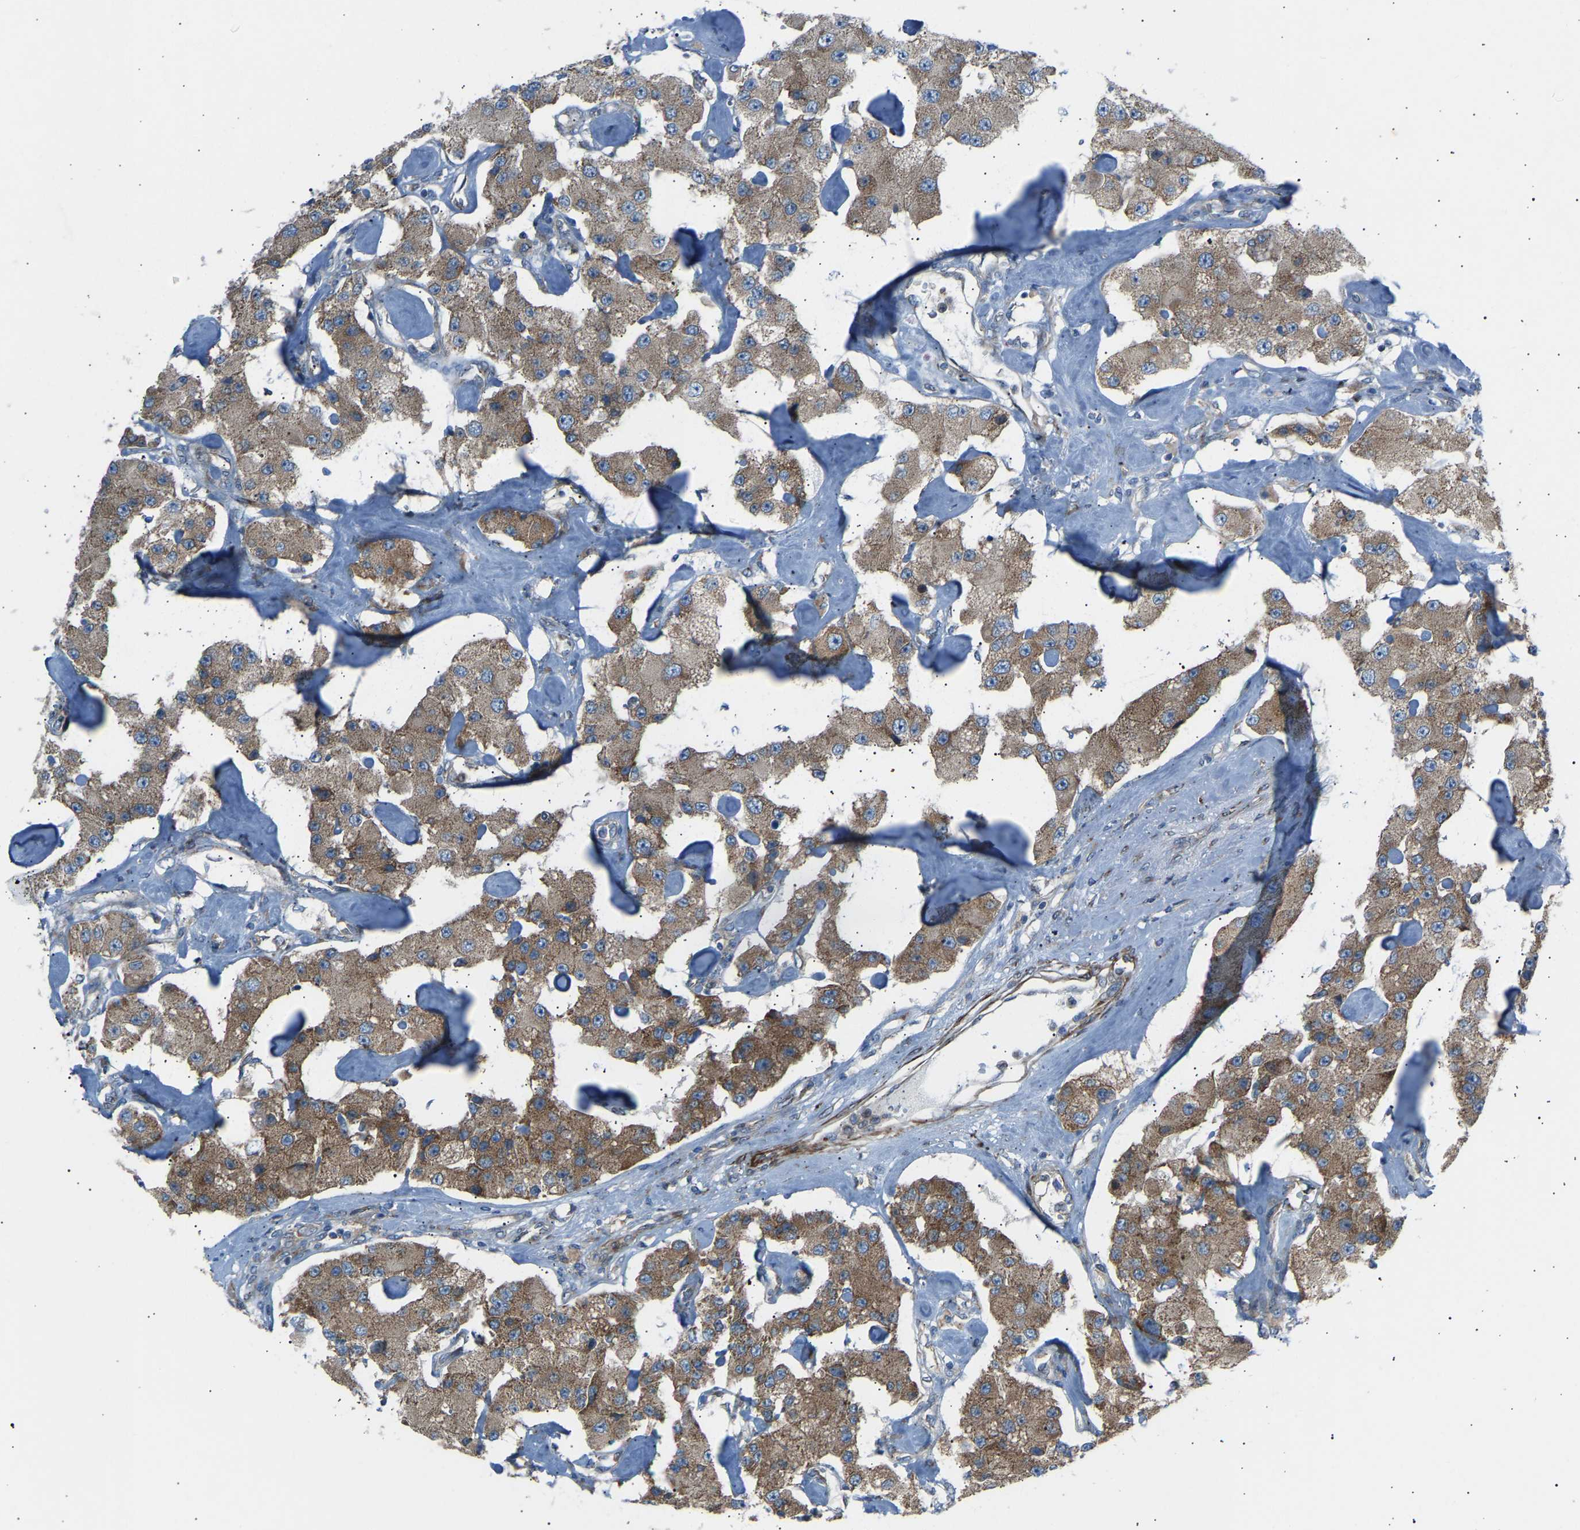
{"staining": {"intensity": "moderate", "quantity": ">75%", "location": "cytoplasmic/membranous"}, "tissue": "carcinoid", "cell_type": "Tumor cells", "image_type": "cancer", "snomed": [{"axis": "morphology", "description": "Carcinoid, malignant, NOS"}, {"axis": "topography", "description": "Pancreas"}], "caption": "A photomicrograph of carcinoid stained for a protein reveals moderate cytoplasmic/membranous brown staining in tumor cells.", "gene": "VPS41", "patient": {"sex": "male", "age": 41}}